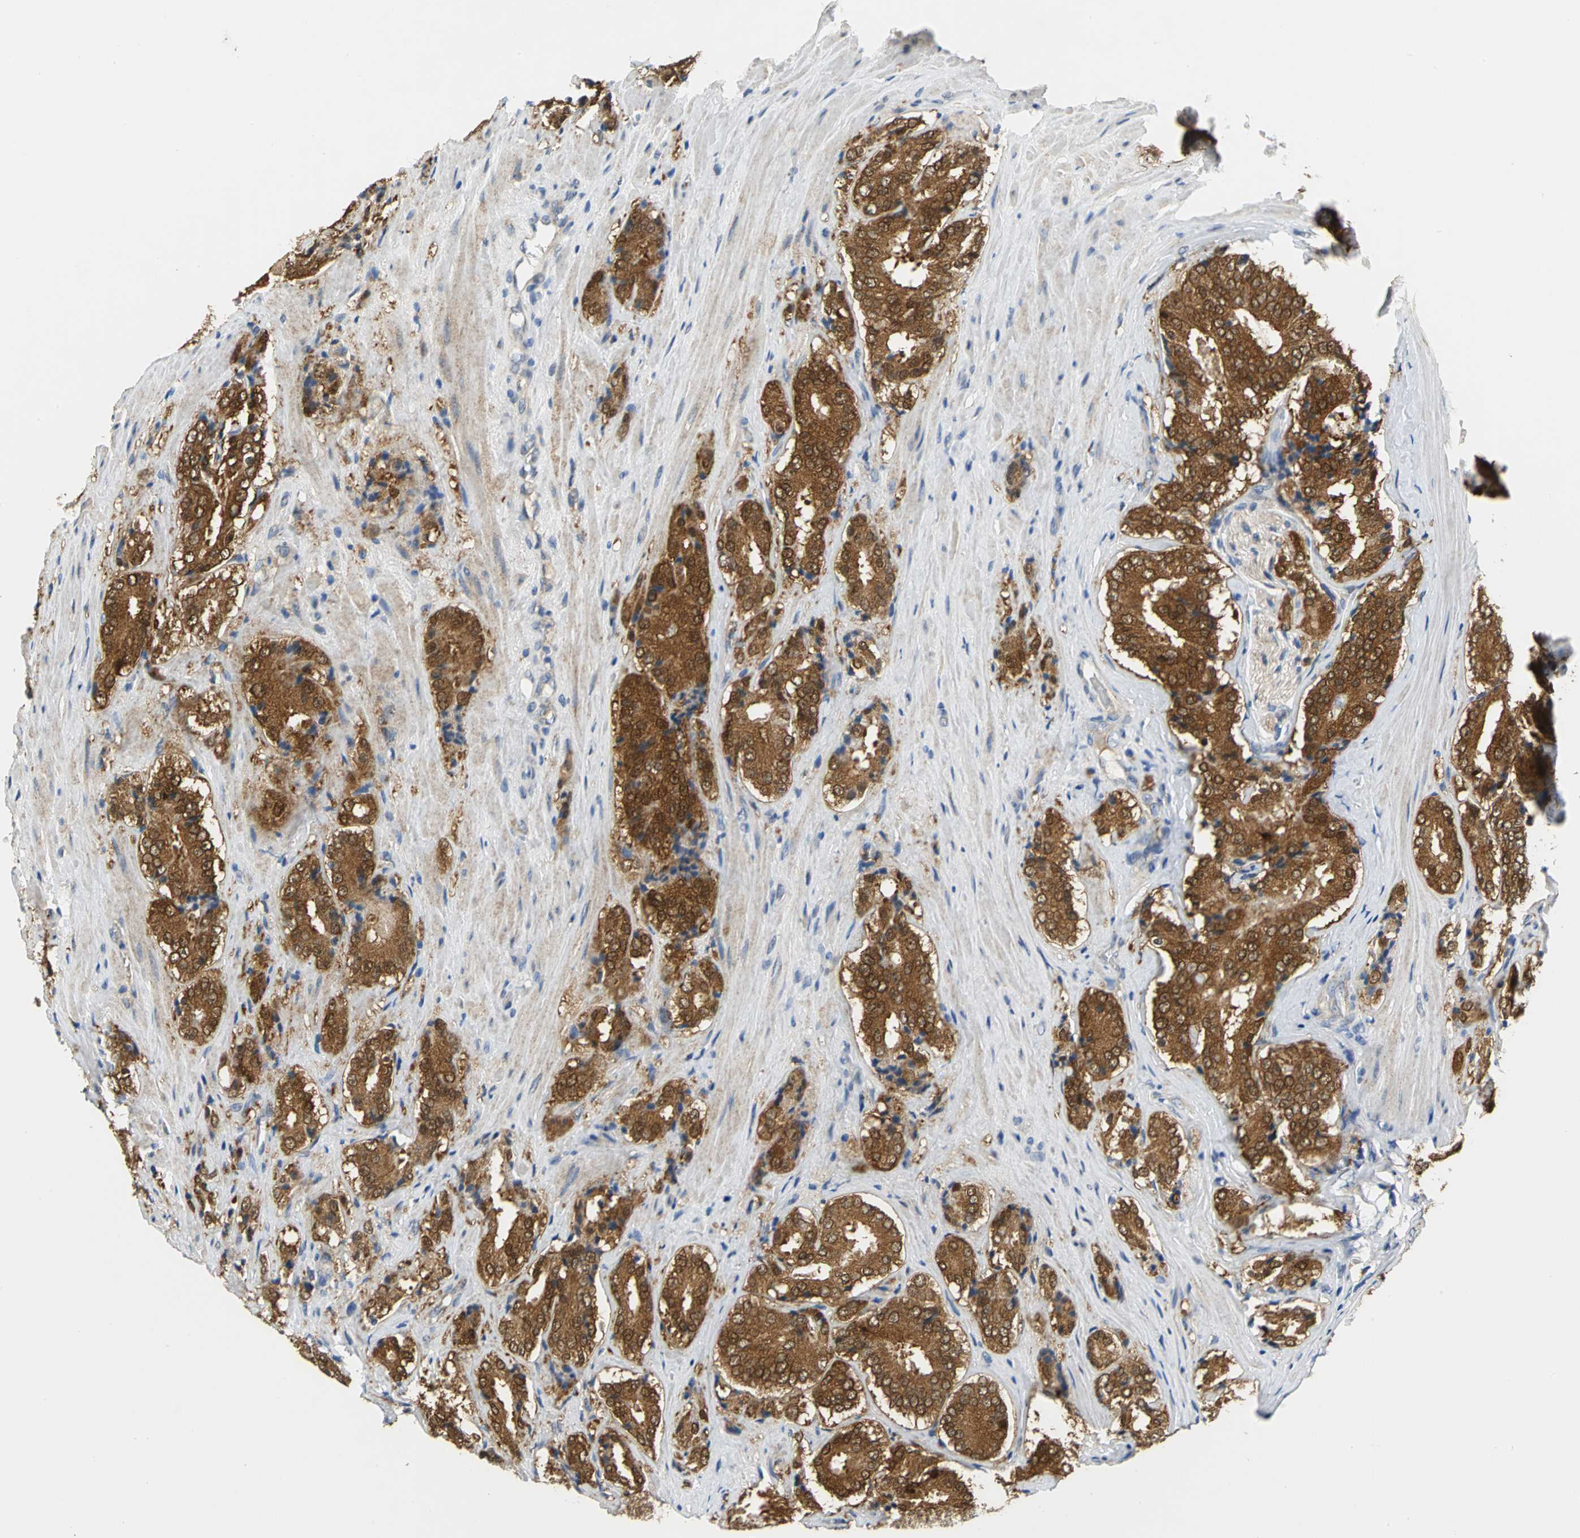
{"staining": {"intensity": "moderate", "quantity": ">75%", "location": "cytoplasmic/membranous"}, "tissue": "prostate cancer", "cell_type": "Tumor cells", "image_type": "cancer", "snomed": [{"axis": "morphology", "description": "Adenocarcinoma, High grade"}, {"axis": "topography", "description": "Prostate"}], "caption": "Prostate adenocarcinoma (high-grade) stained for a protein (brown) shows moderate cytoplasmic/membranous positive positivity in approximately >75% of tumor cells.", "gene": "PGM3", "patient": {"sex": "male", "age": 70}}